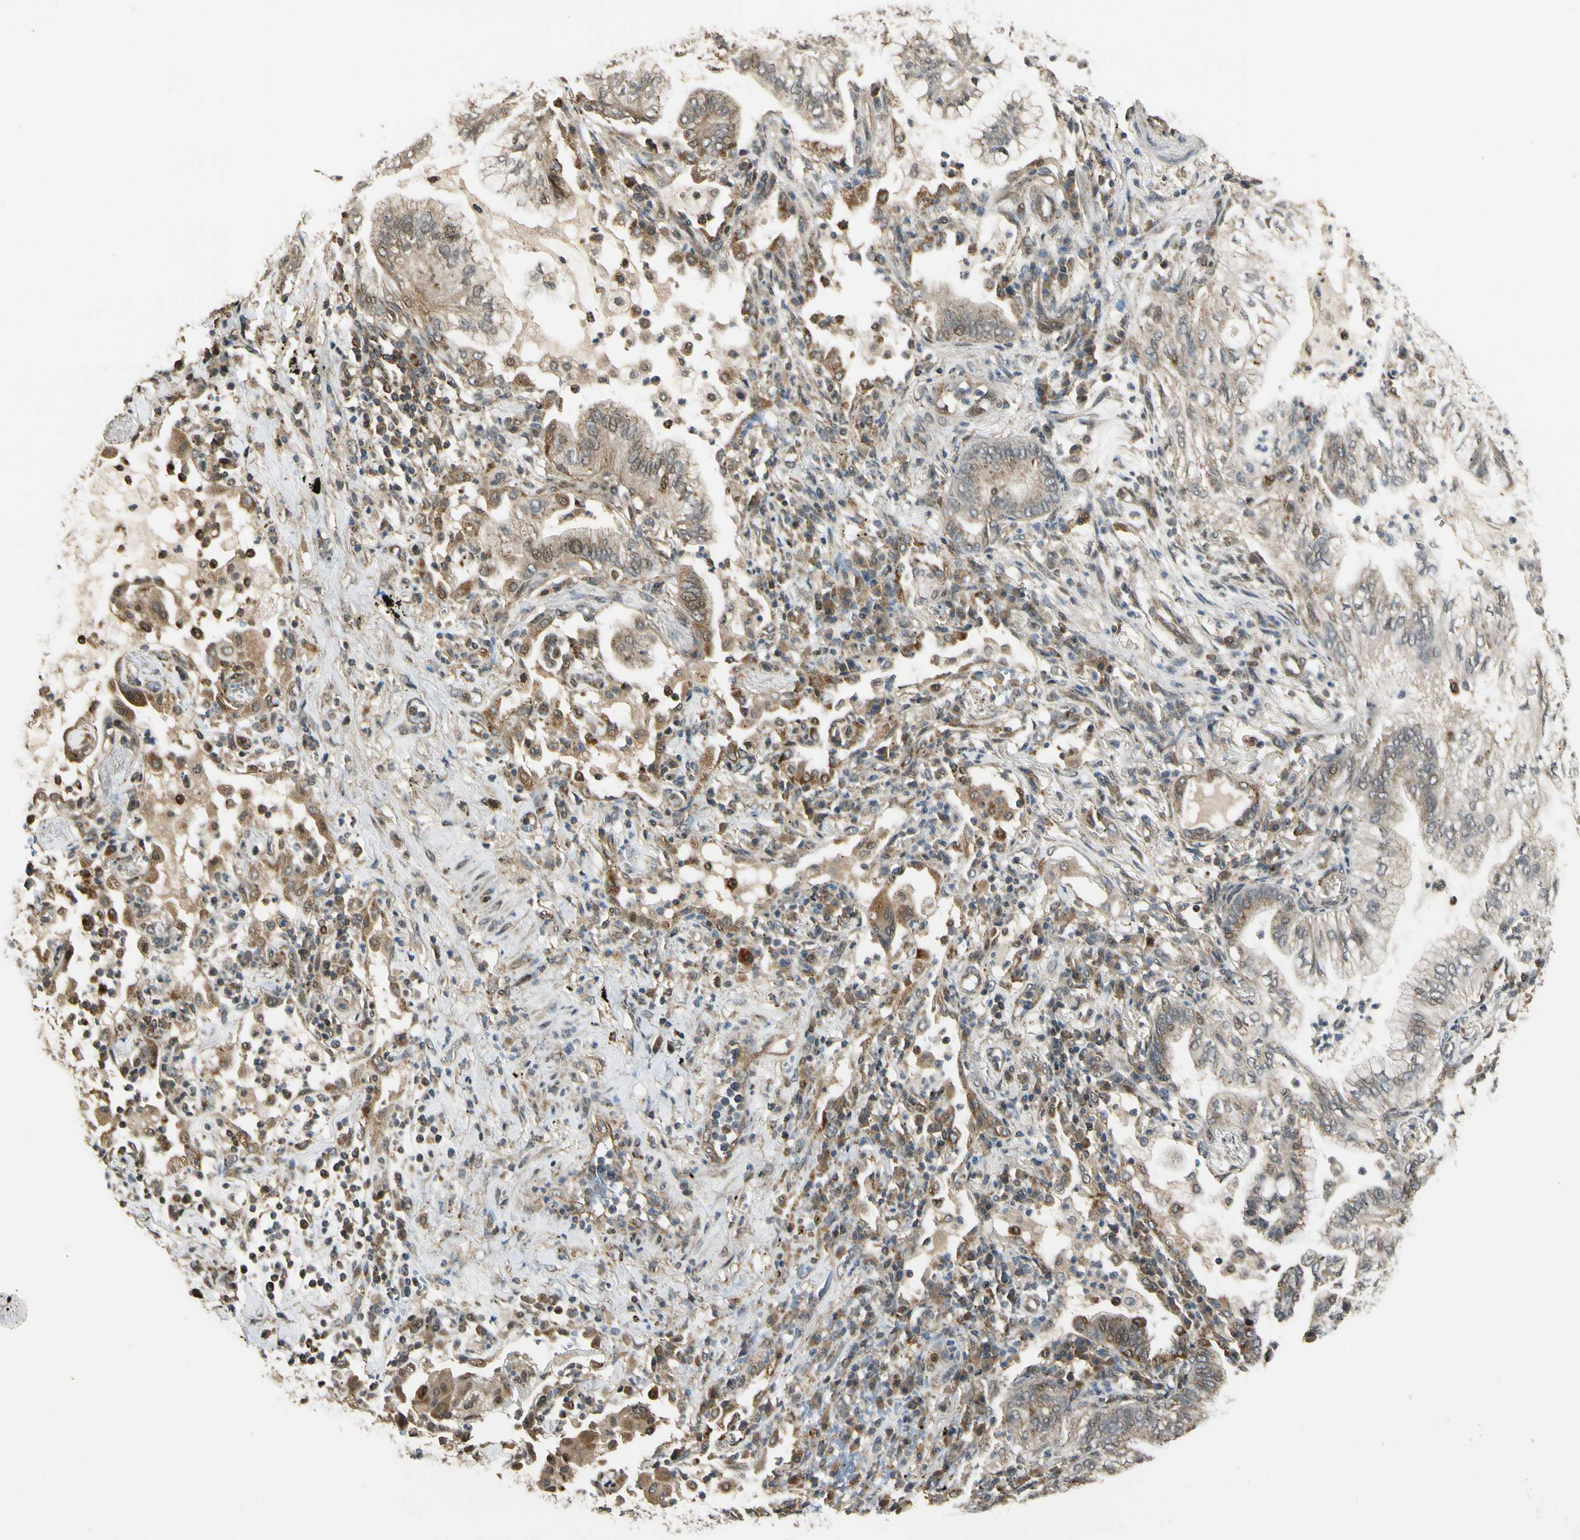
{"staining": {"intensity": "weak", "quantity": ">75%", "location": "cytoplasmic/membranous"}, "tissue": "lung cancer", "cell_type": "Tumor cells", "image_type": "cancer", "snomed": [{"axis": "morphology", "description": "Normal tissue, NOS"}, {"axis": "morphology", "description": "Adenocarcinoma, NOS"}, {"axis": "topography", "description": "Bronchus"}, {"axis": "topography", "description": "Lung"}], "caption": "Protein expression analysis of human lung cancer (adenocarcinoma) reveals weak cytoplasmic/membranous positivity in about >75% of tumor cells. Nuclei are stained in blue.", "gene": "LAMTOR1", "patient": {"sex": "female", "age": 70}}